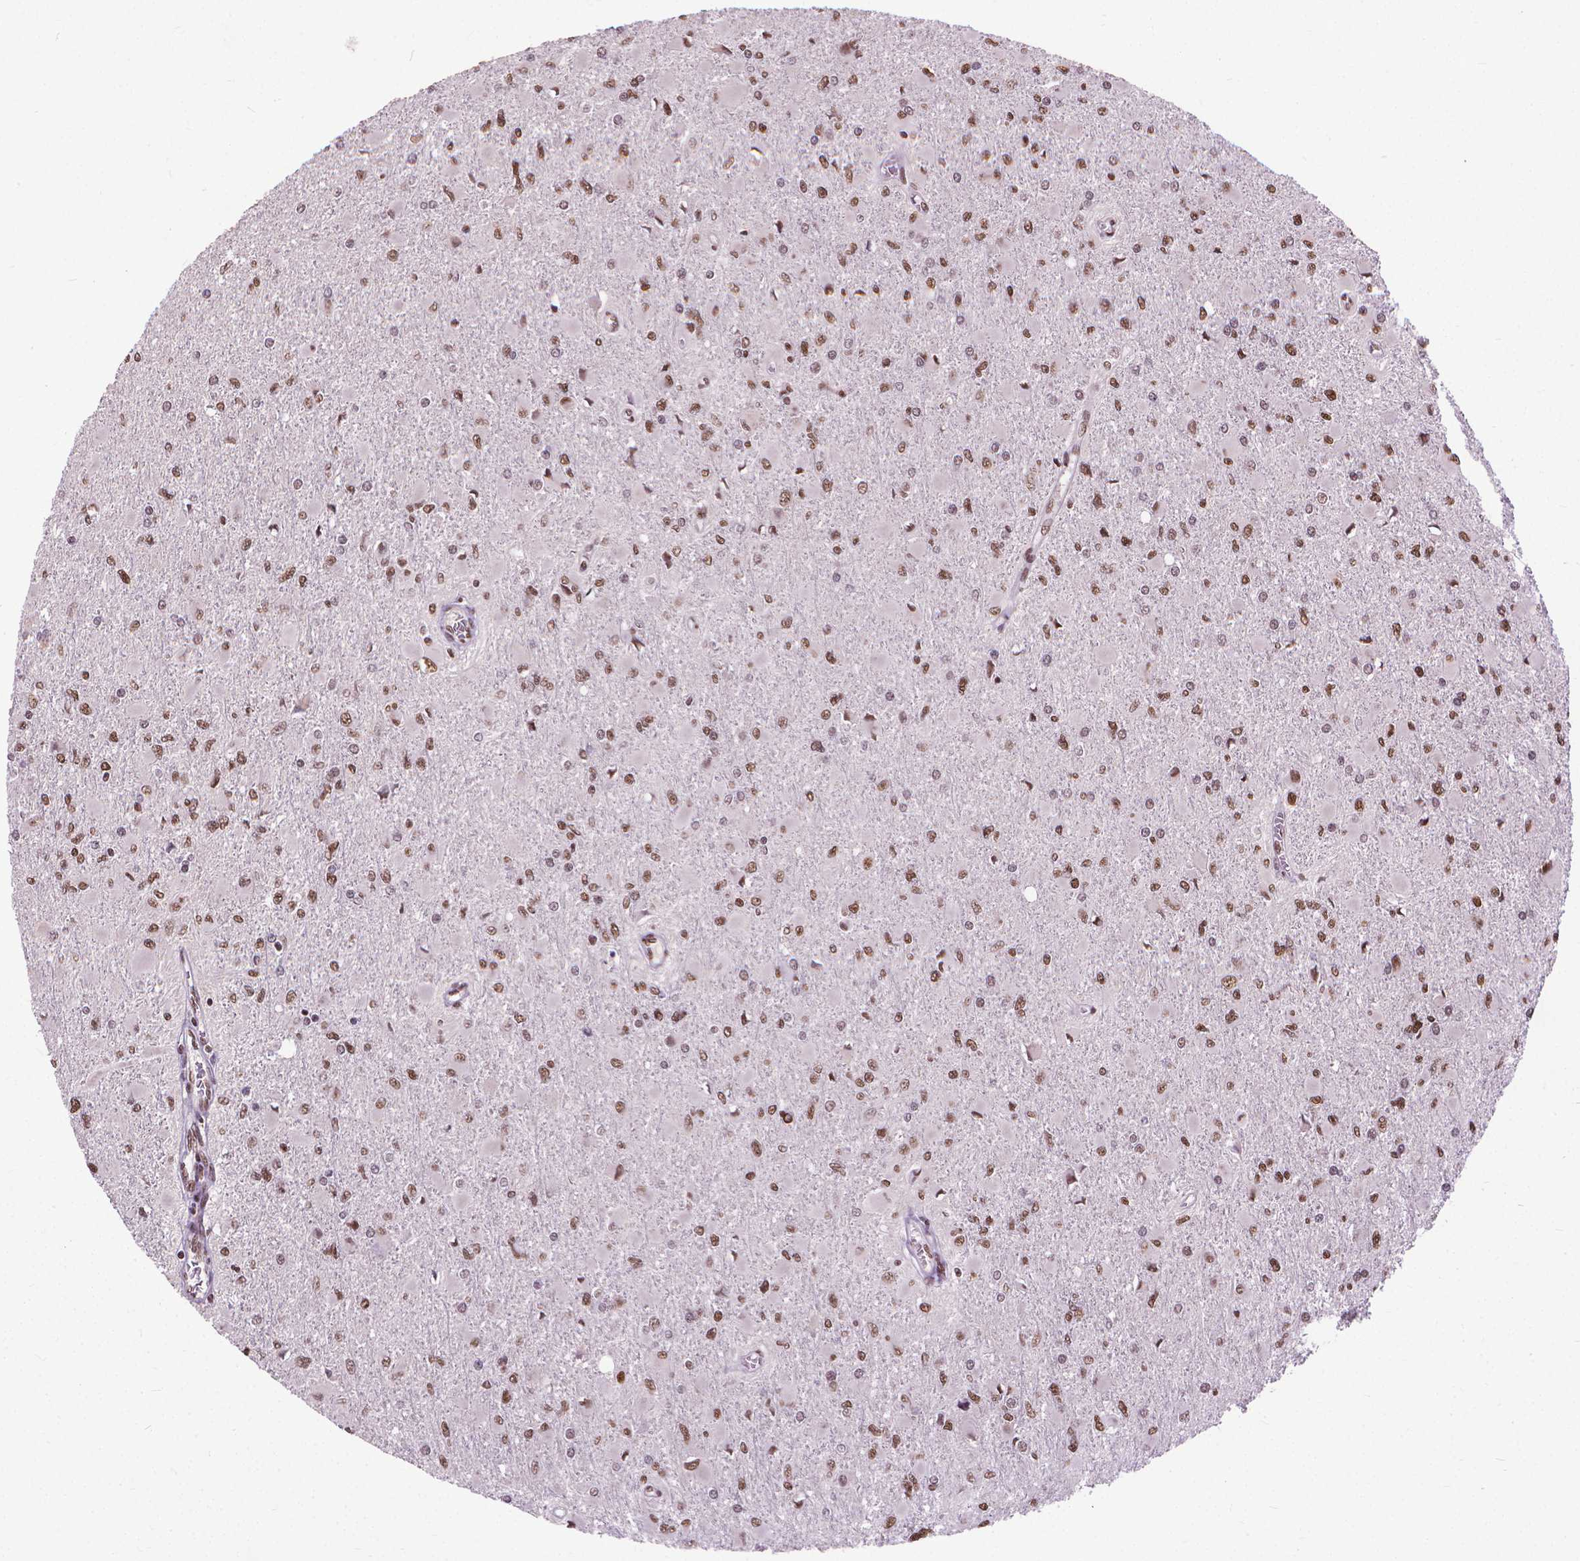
{"staining": {"intensity": "moderate", "quantity": ">75%", "location": "nuclear"}, "tissue": "glioma", "cell_type": "Tumor cells", "image_type": "cancer", "snomed": [{"axis": "morphology", "description": "Glioma, malignant, High grade"}, {"axis": "topography", "description": "Cerebral cortex"}], "caption": "Immunohistochemical staining of glioma displays medium levels of moderate nuclear expression in about >75% of tumor cells.", "gene": "AKAP8", "patient": {"sex": "female", "age": 36}}